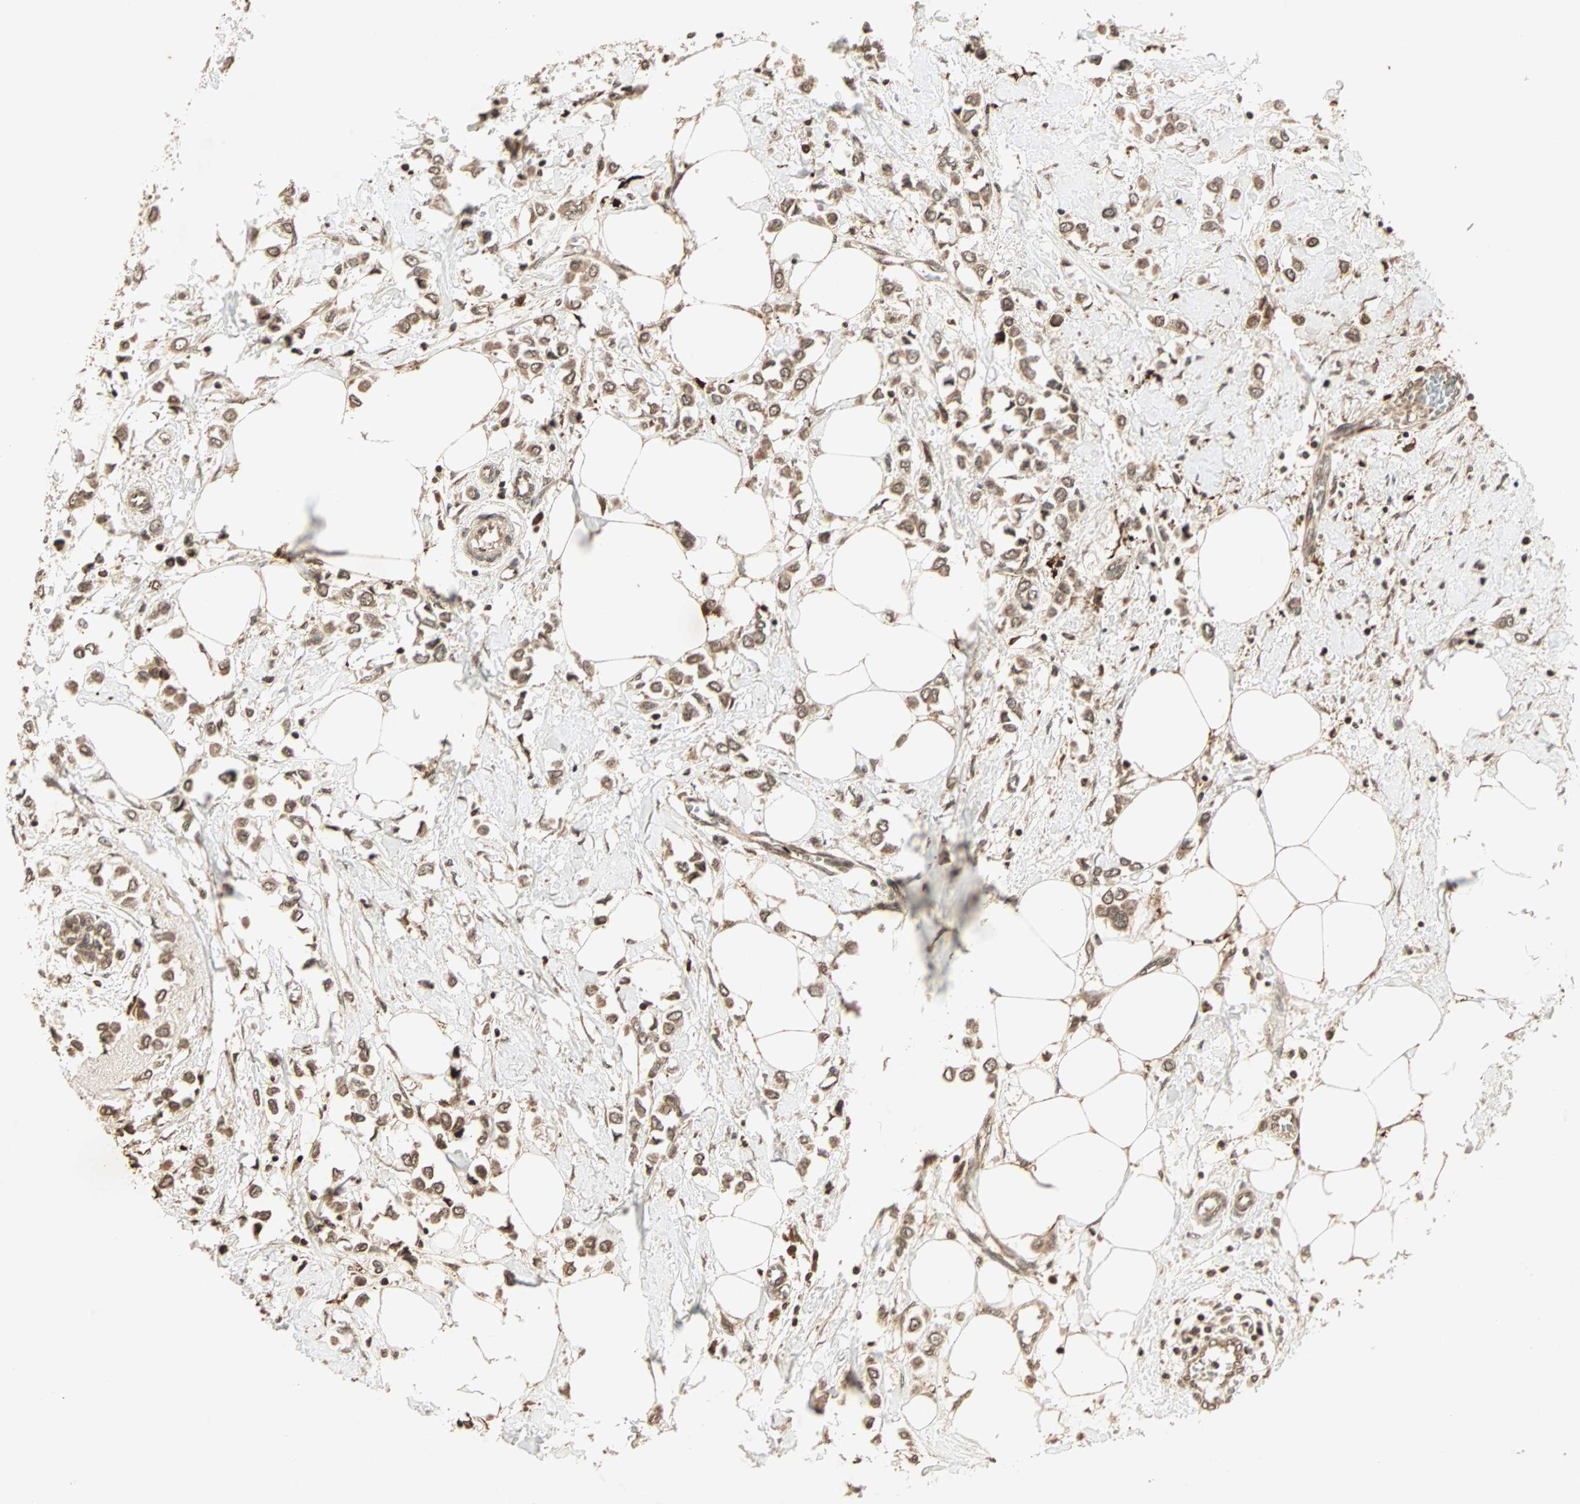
{"staining": {"intensity": "strong", "quantity": ">75%", "location": "cytoplasmic/membranous,nuclear"}, "tissue": "breast cancer", "cell_type": "Tumor cells", "image_type": "cancer", "snomed": [{"axis": "morphology", "description": "Lobular carcinoma"}, {"axis": "topography", "description": "Breast"}], "caption": "Strong cytoplasmic/membranous and nuclear protein expression is seen in about >75% of tumor cells in lobular carcinoma (breast).", "gene": "RFFL", "patient": {"sex": "female", "age": 51}}